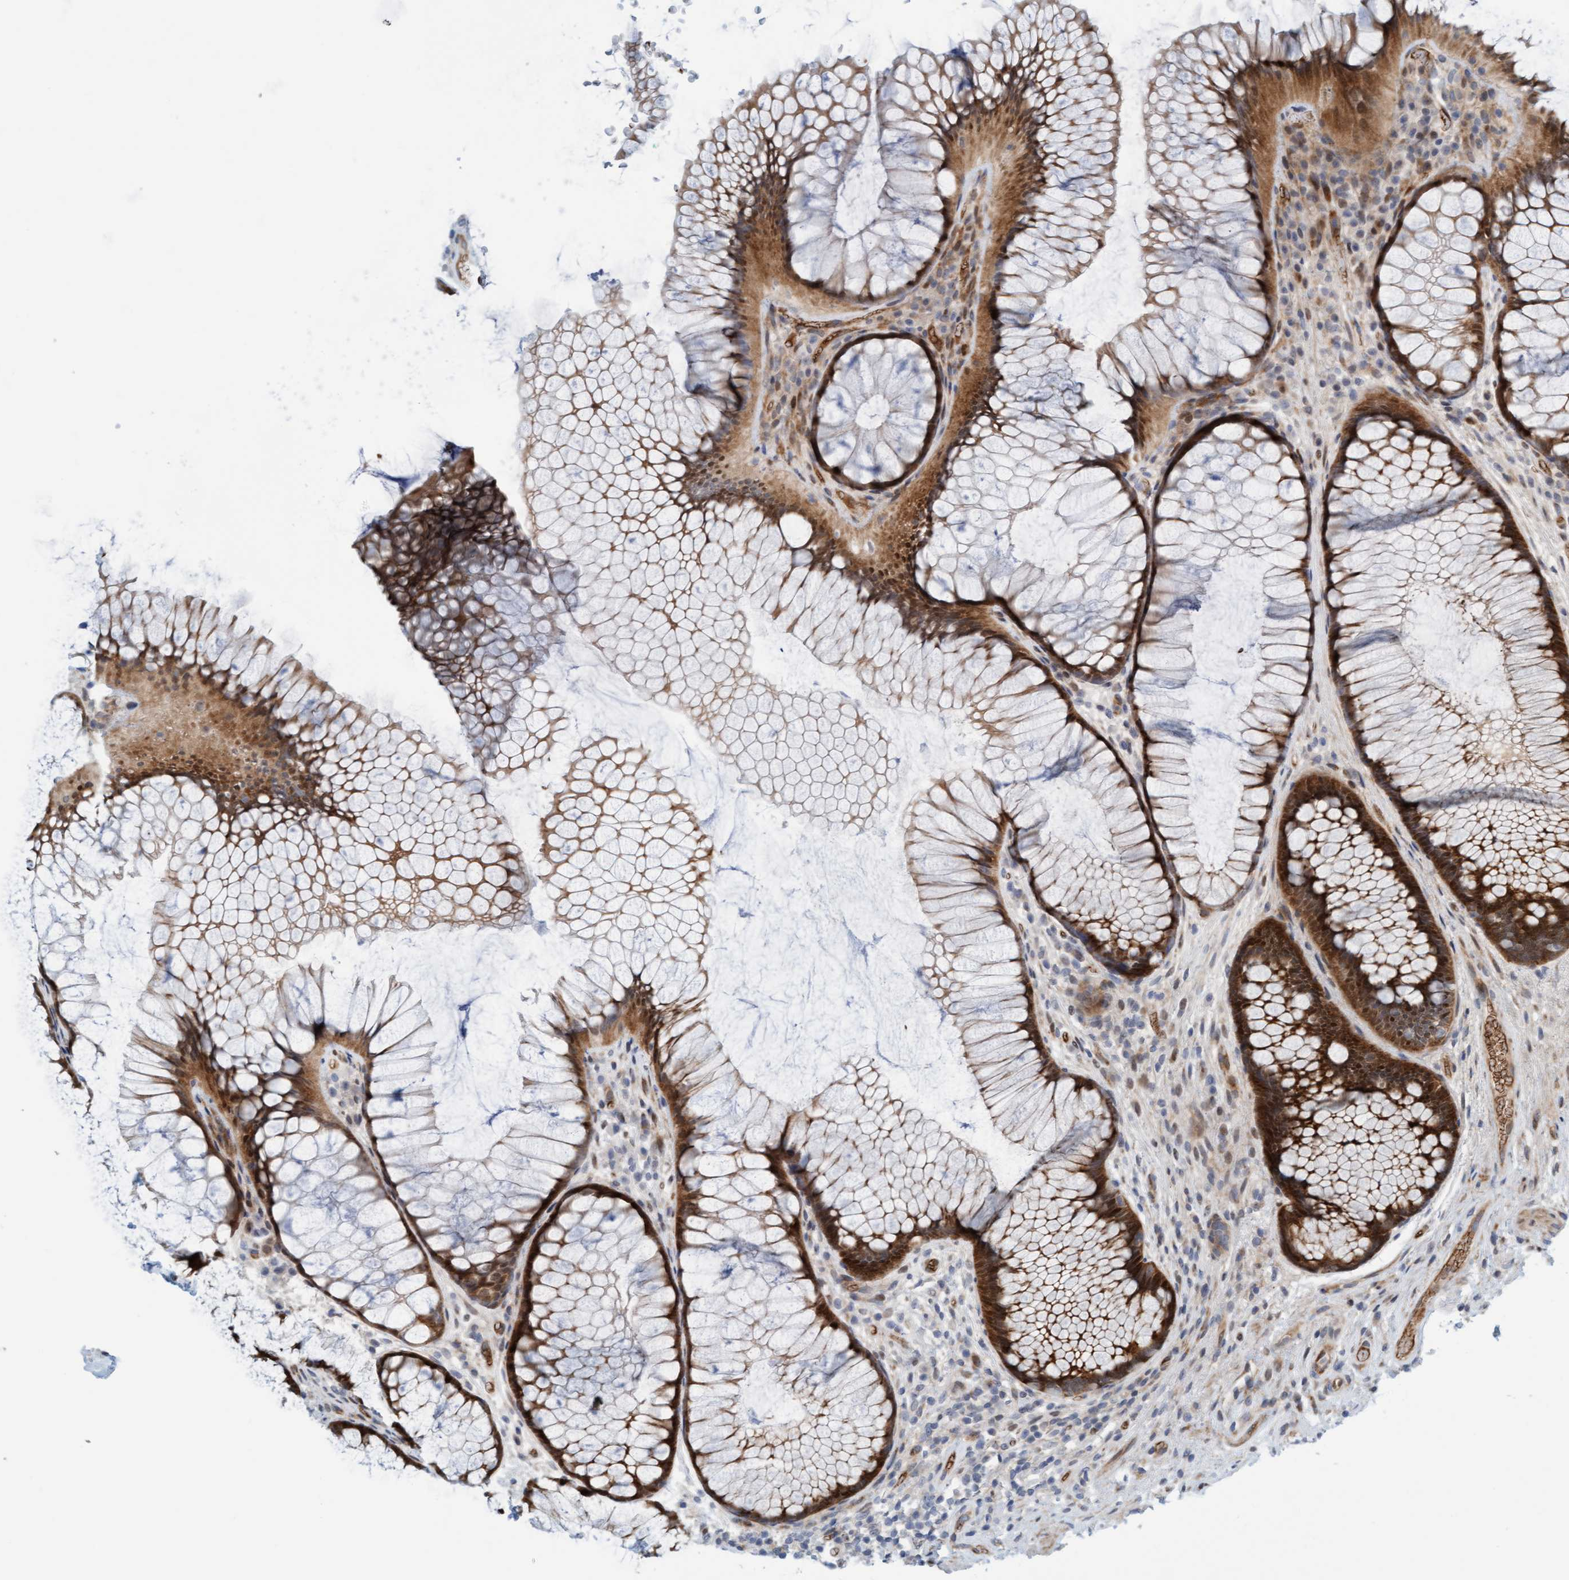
{"staining": {"intensity": "strong", "quantity": ">75%", "location": "cytoplasmic/membranous,nuclear"}, "tissue": "rectum", "cell_type": "Glandular cells", "image_type": "normal", "snomed": [{"axis": "morphology", "description": "Normal tissue, NOS"}, {"axis": "topography", "description": "Rectum"}], "caption": "Rectum stained with DAB immunohistochemistry exhibits high levels of strong cytoplasmic/membranous,nuclear expression in approximately >75% of glandular cells.", "gene": "EIF4EBP1", "patient": {"sex": "male", "age": 51}}